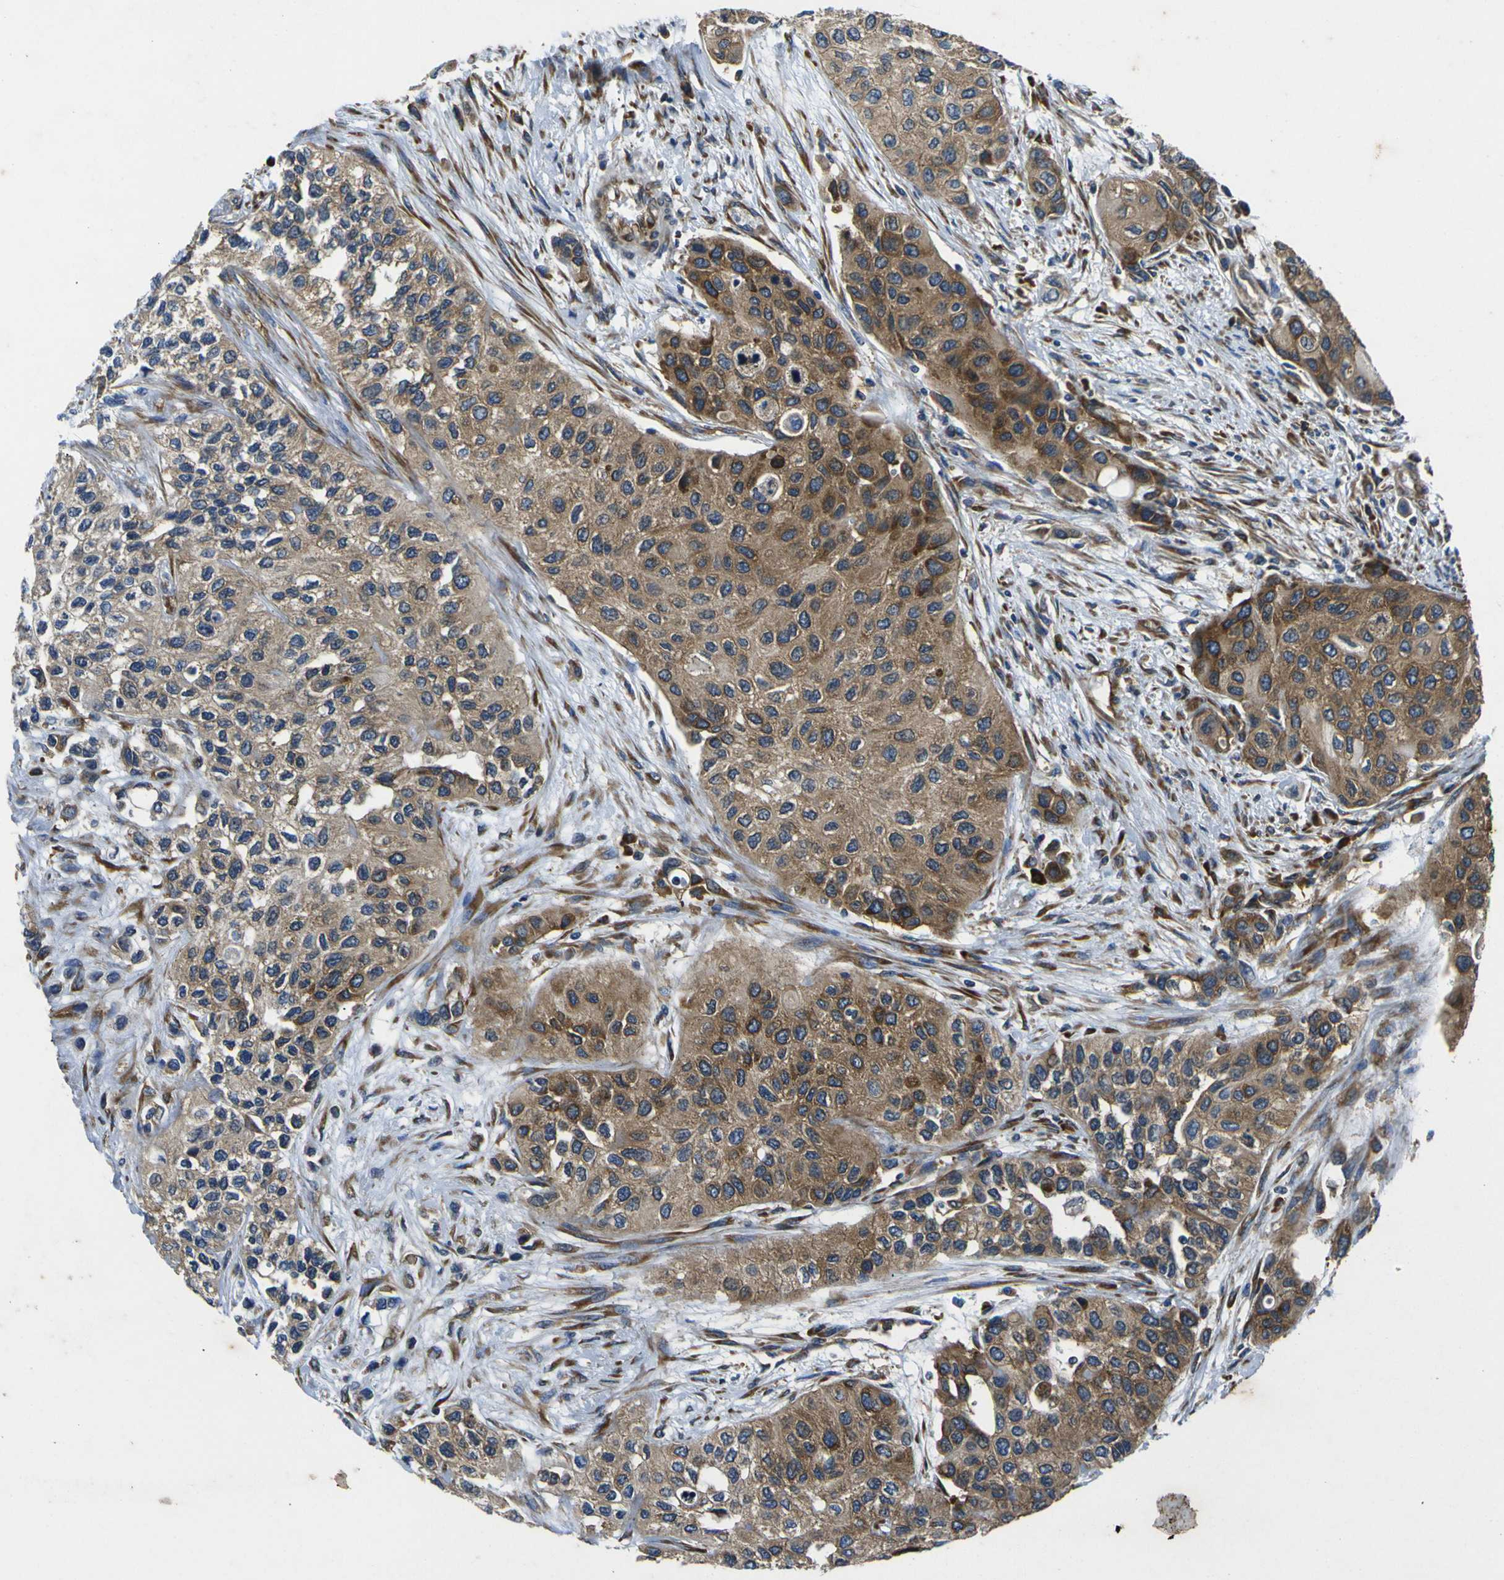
{"staining": {"intensity": "moderate", "quantity": ">75%", "location": "cytoplasmic/membranous"}, "tissue": "urothelial cancer", "cell_type": "Tumor cells", "image_type": "cancer", "snomed": [{"axis": "morphology", "description": "Urothelial carcinoma, High grade"}, {"axis": "topography", "description": "Urinary bladder"}], "caption": "Protein expression analysis of urothelial cancer shows moderate cytoplasmic/membranous staining in approximately >75% of tumor cells.", "gene": "RPSA", "patient": {"sex": "female", "age": 56}}